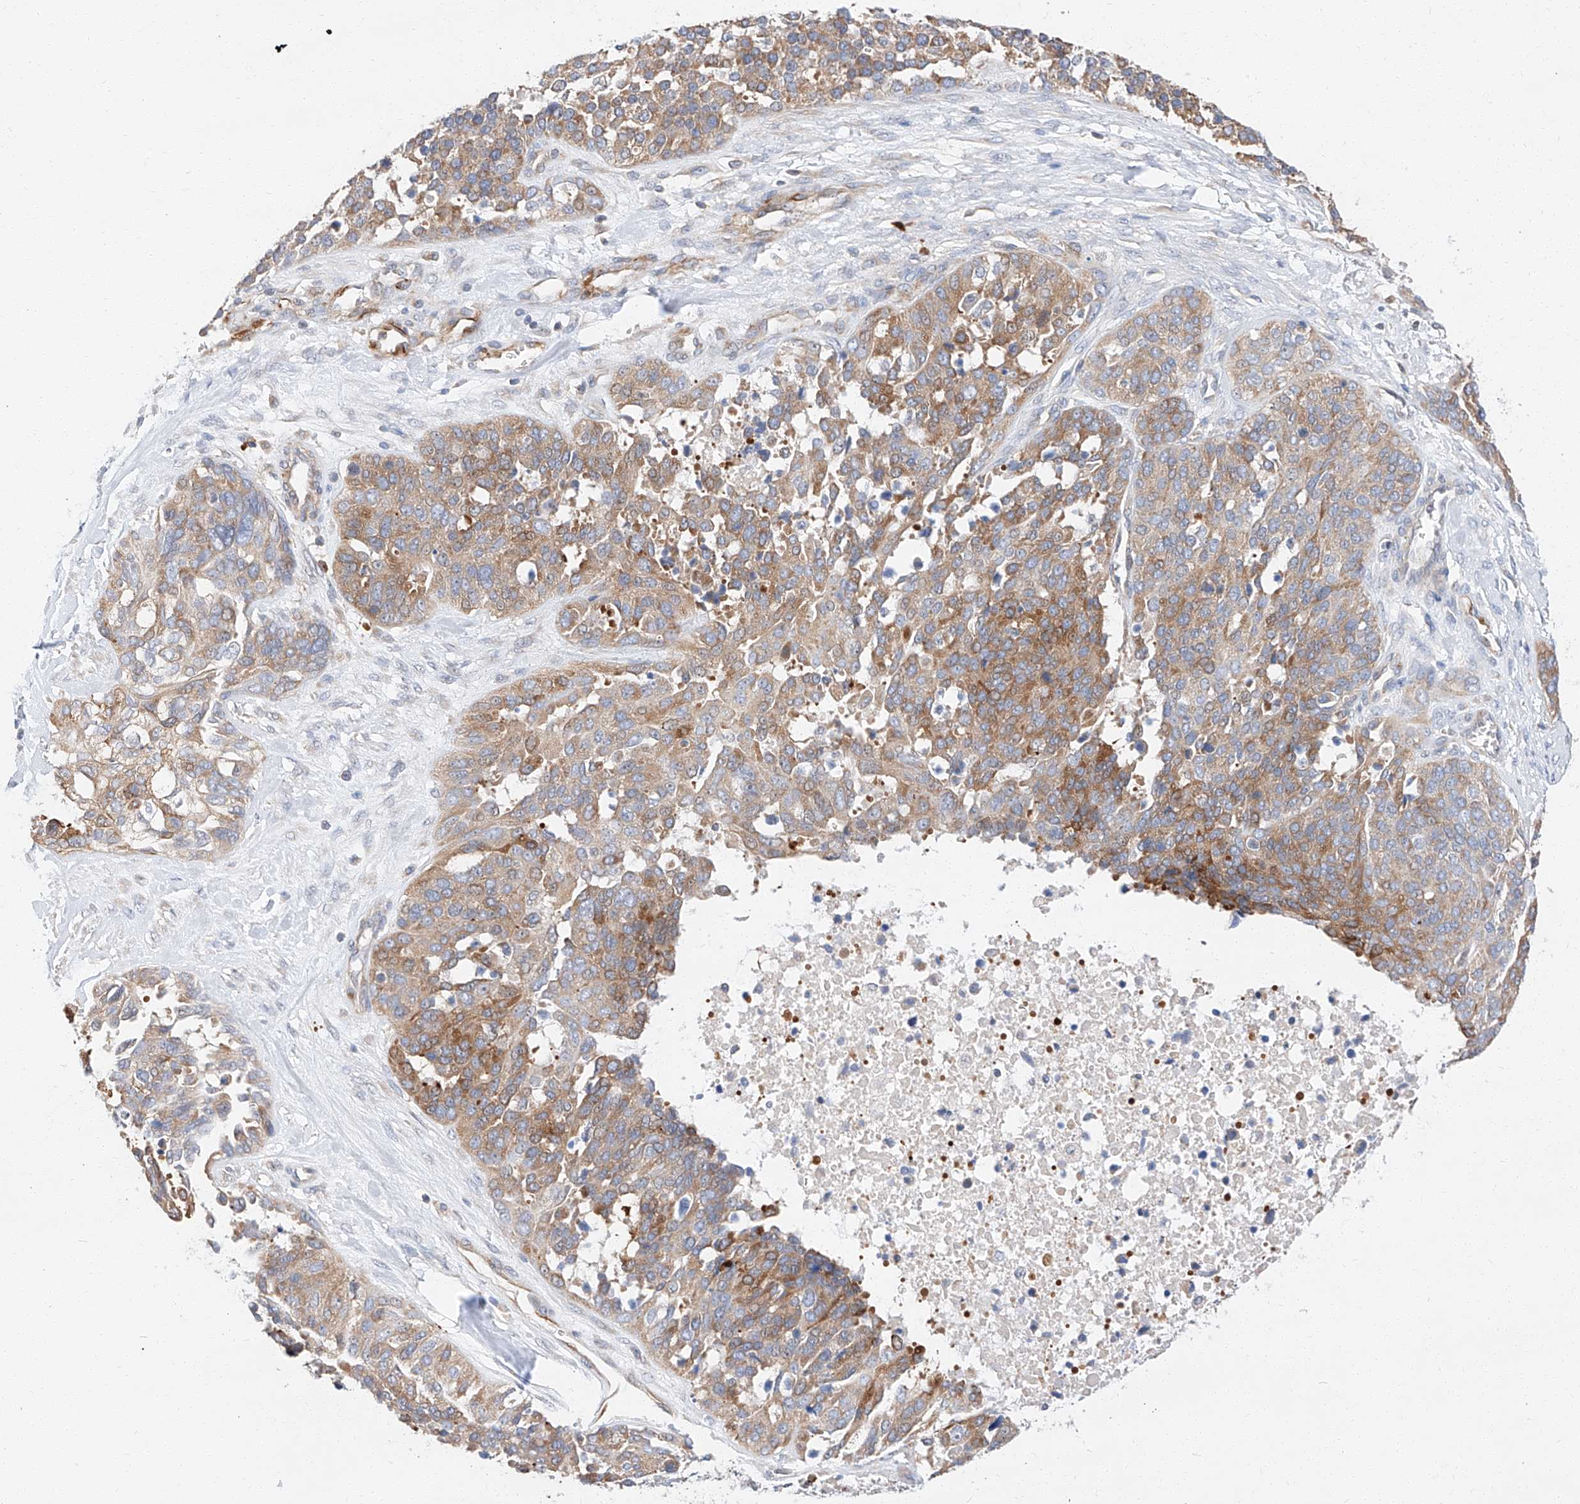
{"staining": {"intensity": "weak", "quantity": "<25%", "location": "cytoplasmic/membranous"}, "tissue": "ovarian cancer", "cell_type": "Tumor cells", "image_type": "cancer", "snomed": [{"axis": "morphology", "description": "Cystadenocarcinoma, serous, NOS"}, {"axis": "topography", "description": "Ovary"}], "caption": "Tumor cells show no significant protein positivity in ovarian serous cystadenocarcinoma.", "gene": "GLMN", "patient": {"sex": "female", "age": 44}}